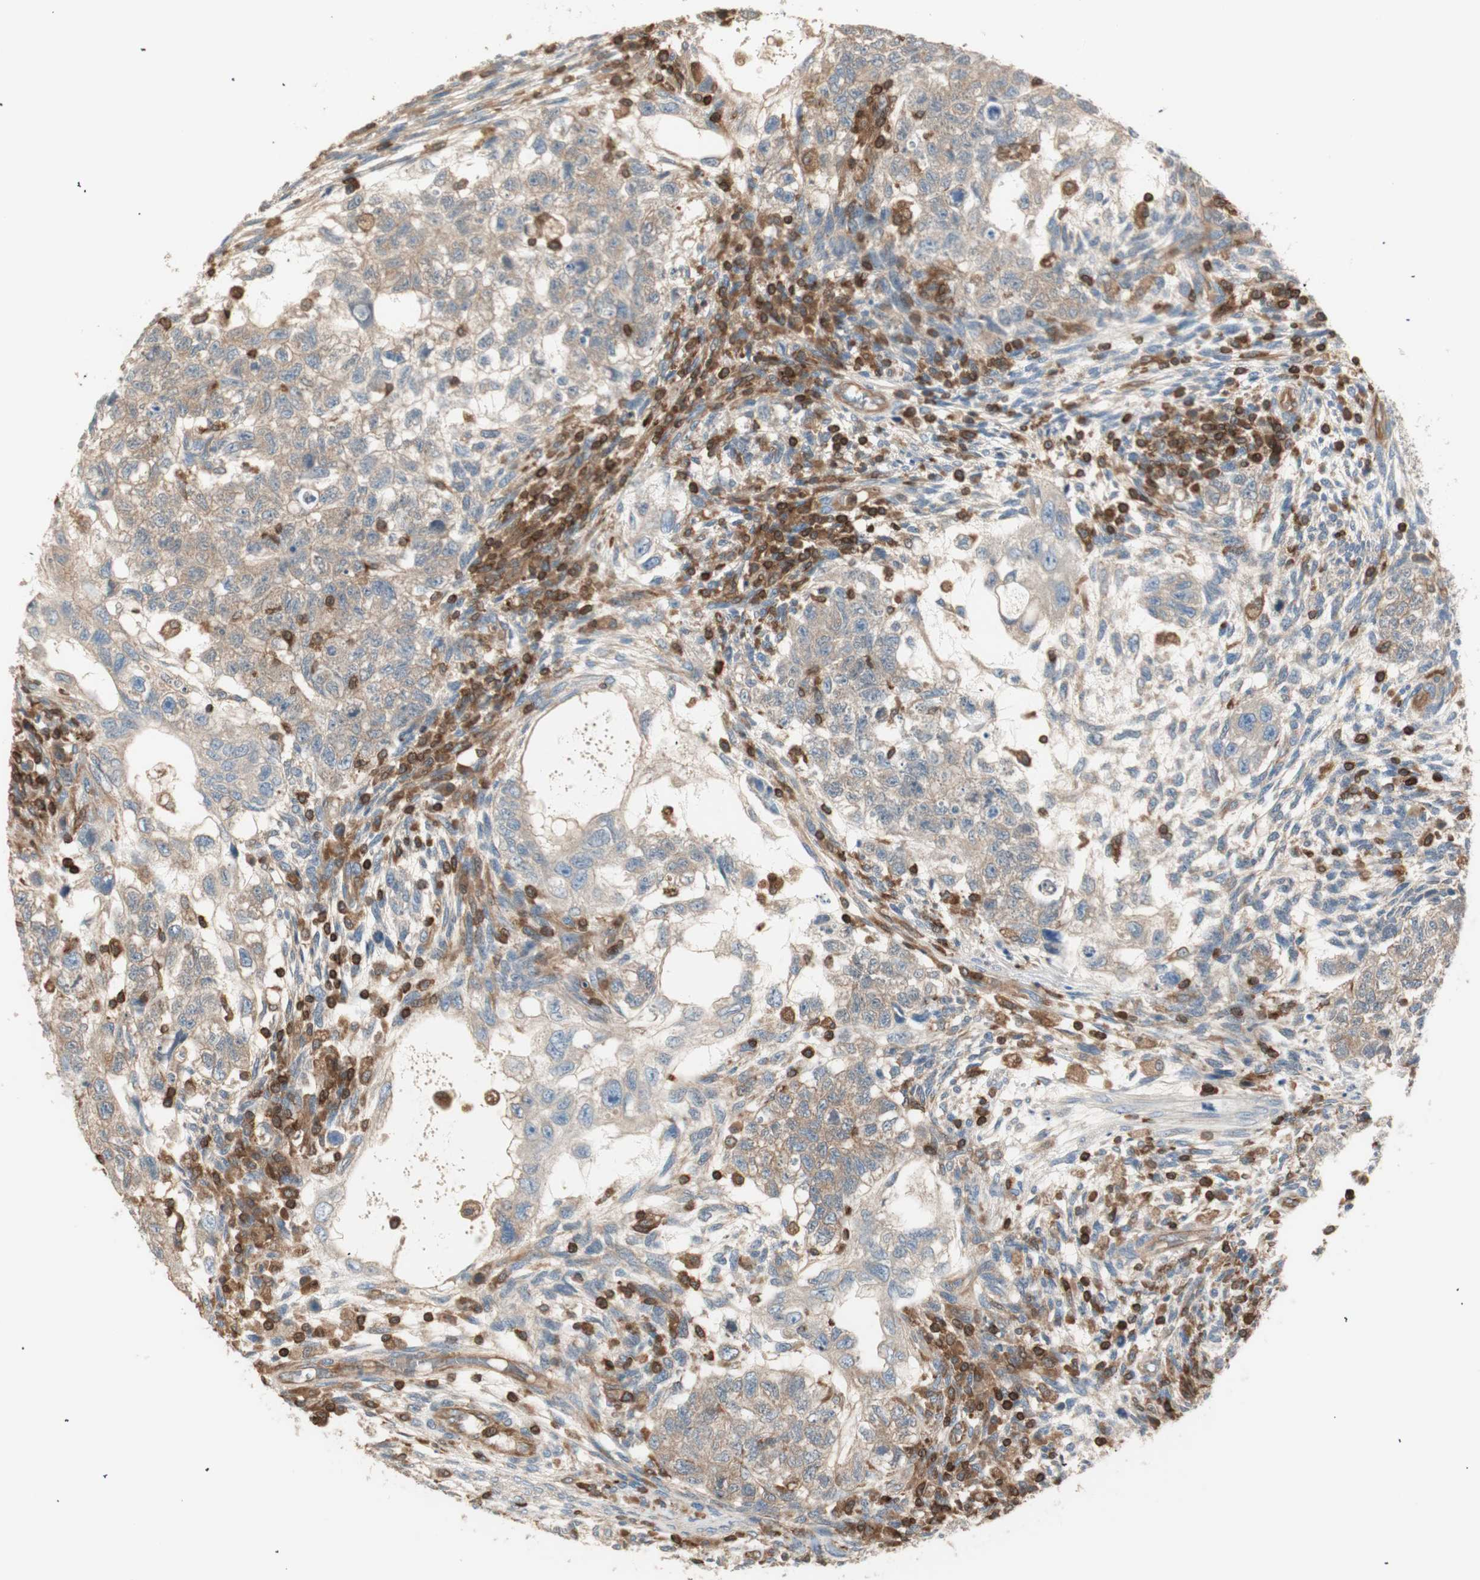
{"staining": {"intensity": "weak", "quantity": "25%-75%", "location": "cytoplasmic/membranous"}, "tissue": "testis cancer", "cell_type": "Tumor cells", "image_type": "cancer", "snomed": [{"axis": "morphology", "description": "Normal tissue, NOS"}, {"axis": "morphology", "description": "Carcinoma, Embryonal, NOS"}, {"axis": "topography", "description": "Testis"}], "caption": "DAB (3,3'-diaminobenzidine) immunohistochemical staining of human testis cancer displays weak cytoplasmic/membranous protein positivity in about 25%-75% of tumor cells.", "gene": "CRLF3", "patient": {"sex": "male", "age": 36}}